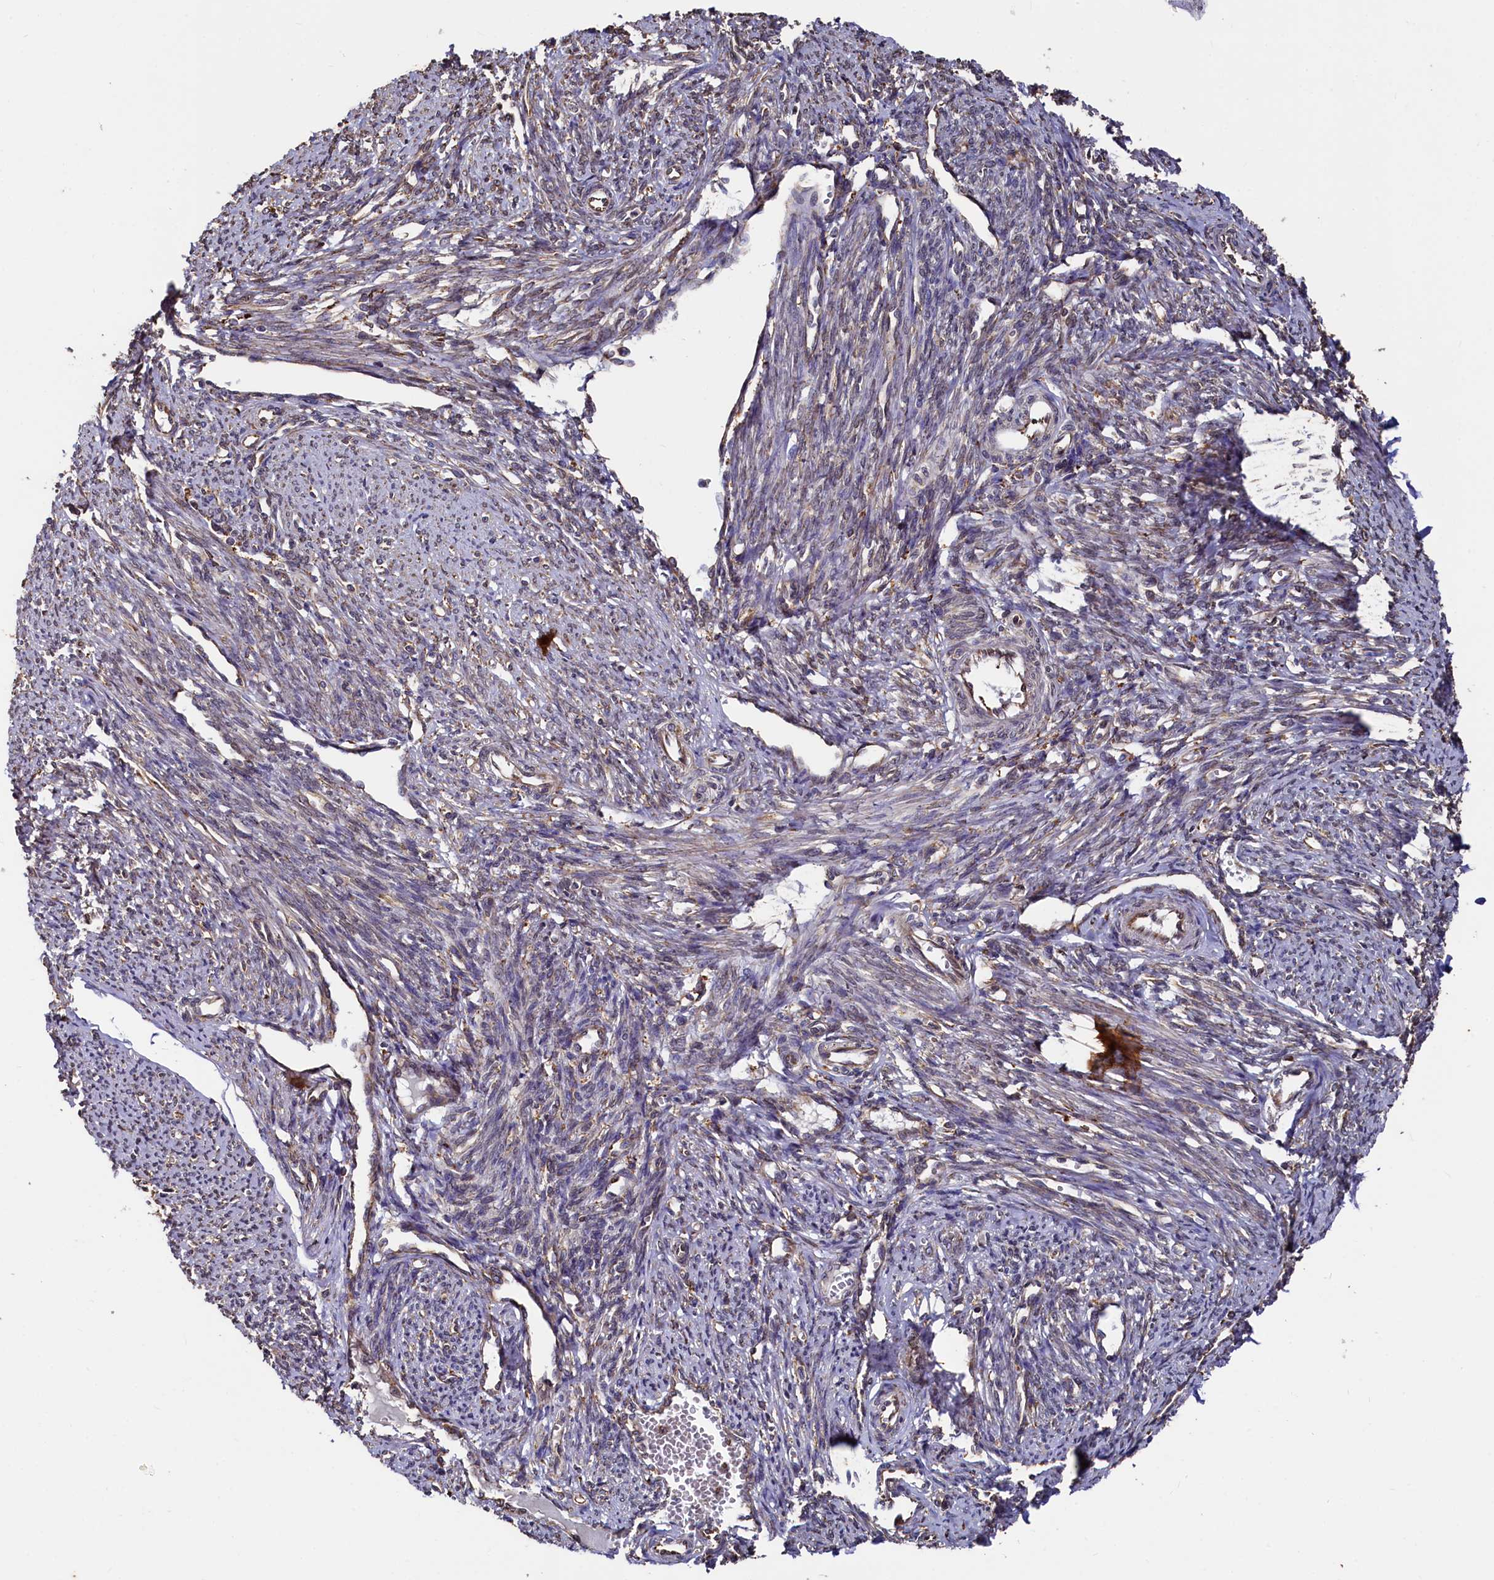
{"staining": {"intensity": "moderate", "quantity": ">75%", "location": "cytoplasmic/membranous"}, "tissue": "smooth muscle", "cell_type": "Smooth muscle cells", "image_type": "normal", "snomed": [{"axis": "morphology", "description": "Normal tissue, NOS"}, {"axis": "topography", "description": "Smooth muscle"}, {"axis": "topography", "description": "Uterus"}], "caption": "Smooth muscle stained with DAB immunohistochemistry demonstrates medium levels of moderate cytoplasmic/membranous positivity in about >75% of smooth muscle cells.", "gene": "NEURL1B", "patient": {"sex": "female", "age": 59}}